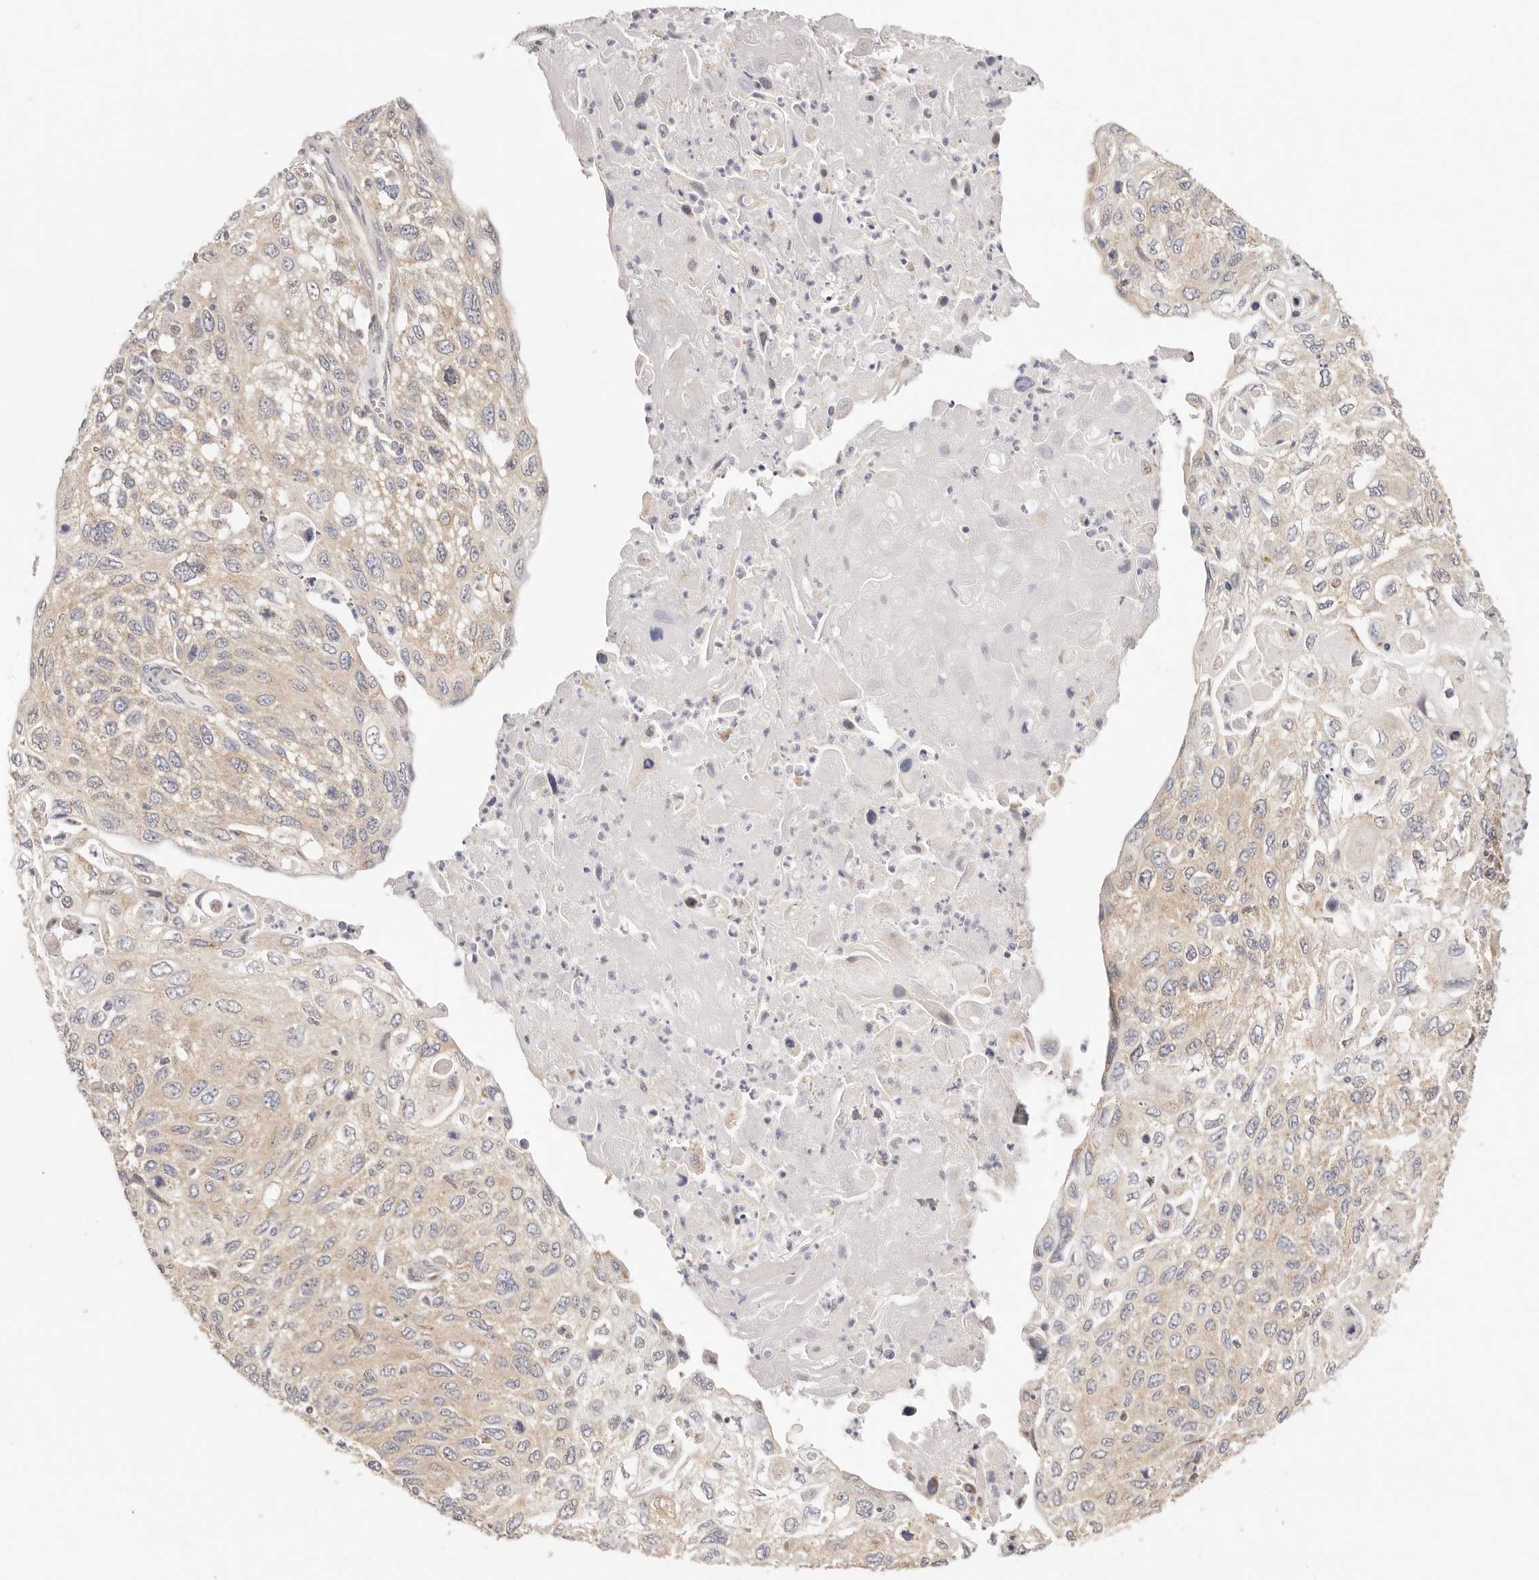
{"staining": {"intensity": "weak", "quantity": ">75%", "location": "cytoplasmic/membranous"}, "tissue": "cervical cancer", "cell_type": "Tumor cells", "image_type": "cancer", "snomed": [{"axis": "morphology", "description": "Squamous cell carcinoma, NOS"}, {"axis": "topography", "description": "Cervix"}], "caption": "Tumor cells exhibit low levels of weak cytoplasmic/membranous staining in approximately >75% of cells in human squamous cell carcinoma (cervical).", "gene": "KCMF1", "patient": {"sex": "female", "age": 70}}